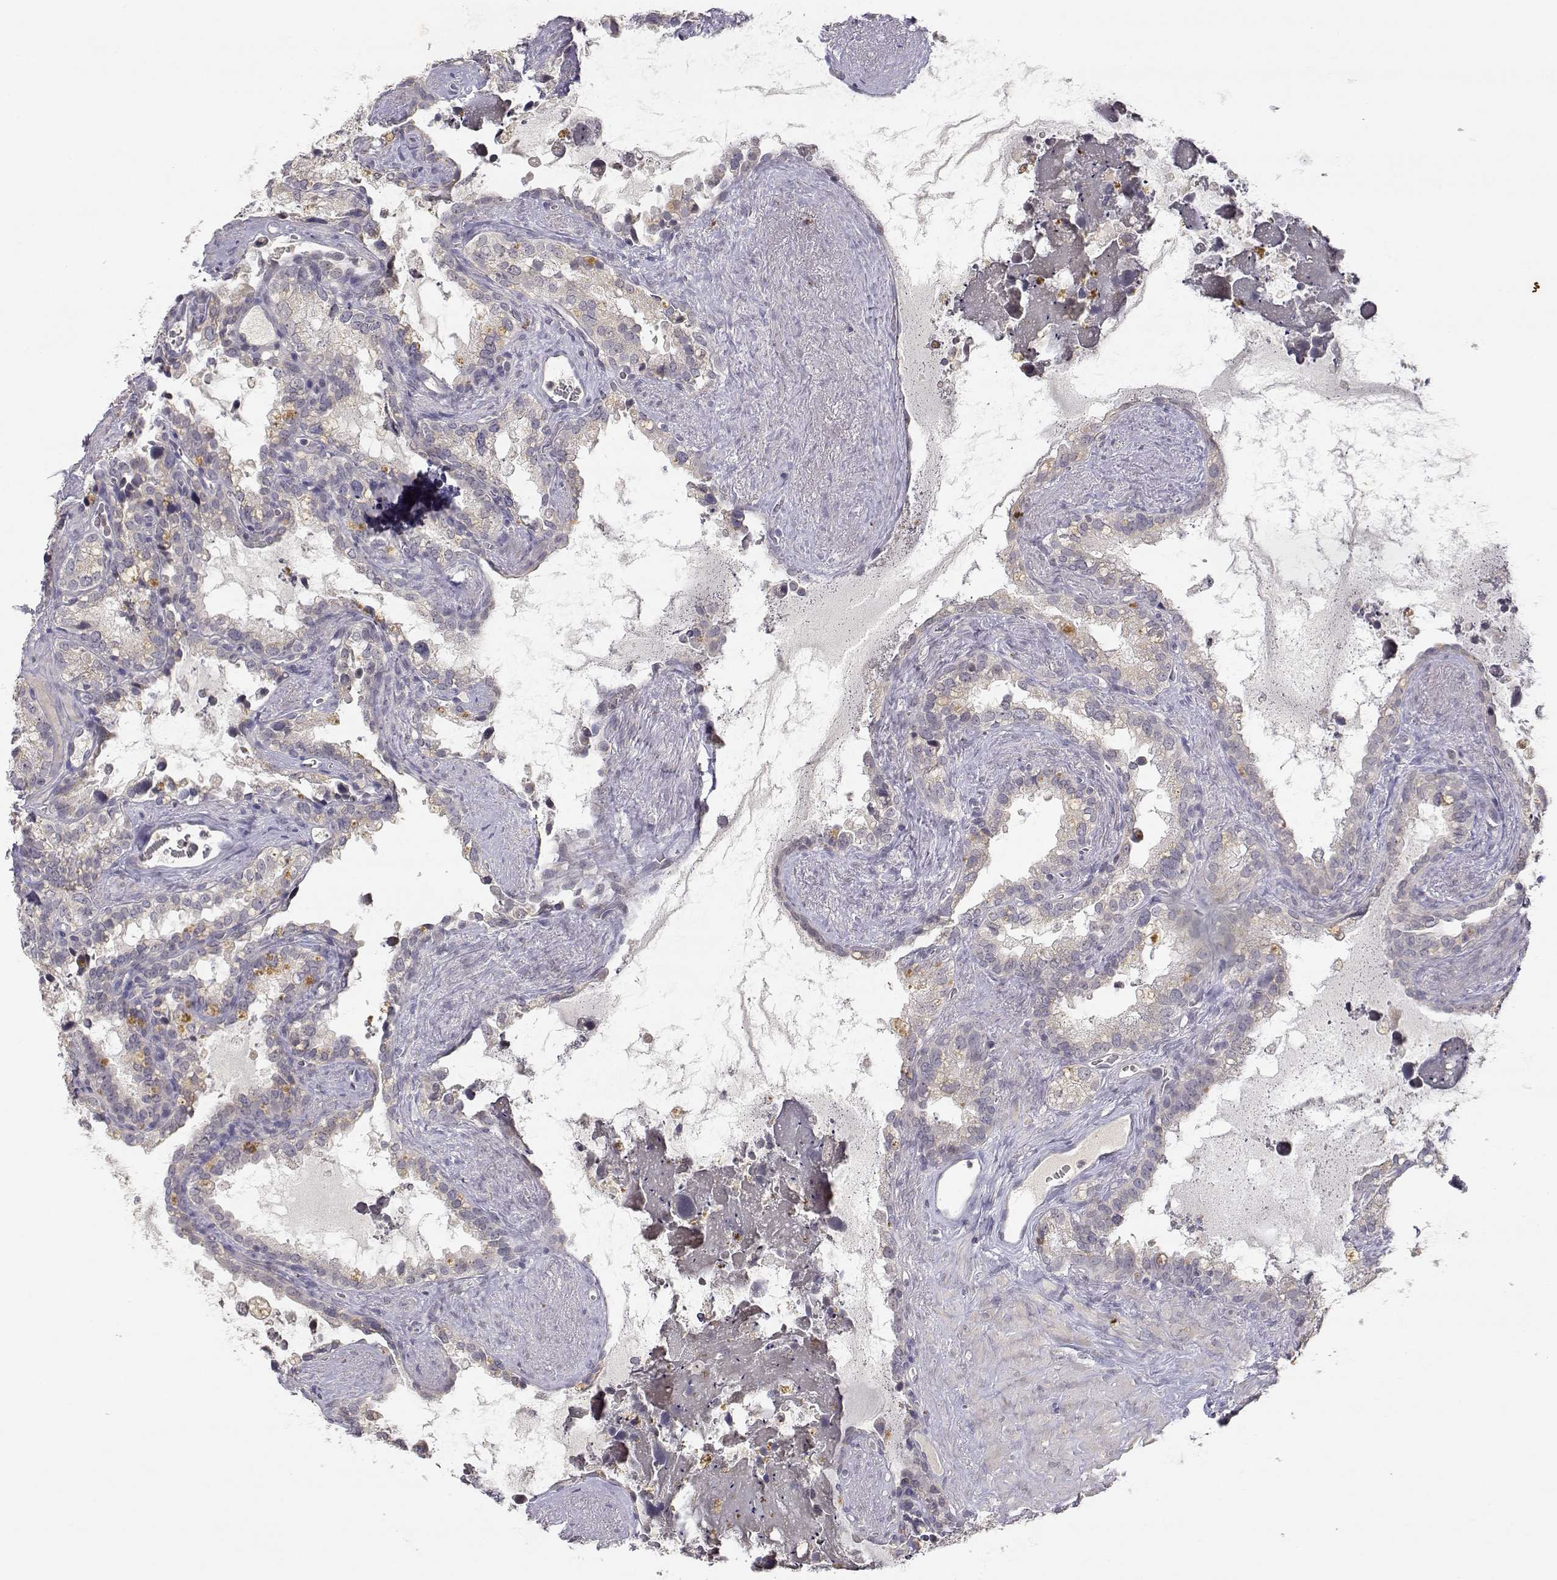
{"staining": {"intensity": "negative", "quantity": "none", "location": "none"}, "tissue": "seminal vesicle", "cell_type": "Glandular cells", "image_type": "normal", "snomed": [{"axis": "morphology", "description": "Normal tissue, NOS"}, {"axis": "topography", "description": "Seminal veicle"}], "caption": "High magnification brightfield microscopy of normal seminal vesicle stained with DAB (brown) and counterstained with hematoxylin (blue): glandular cells show no significant positivity.", "gene": "RAD51", "patient": {"sex": "male", "age": 71}}